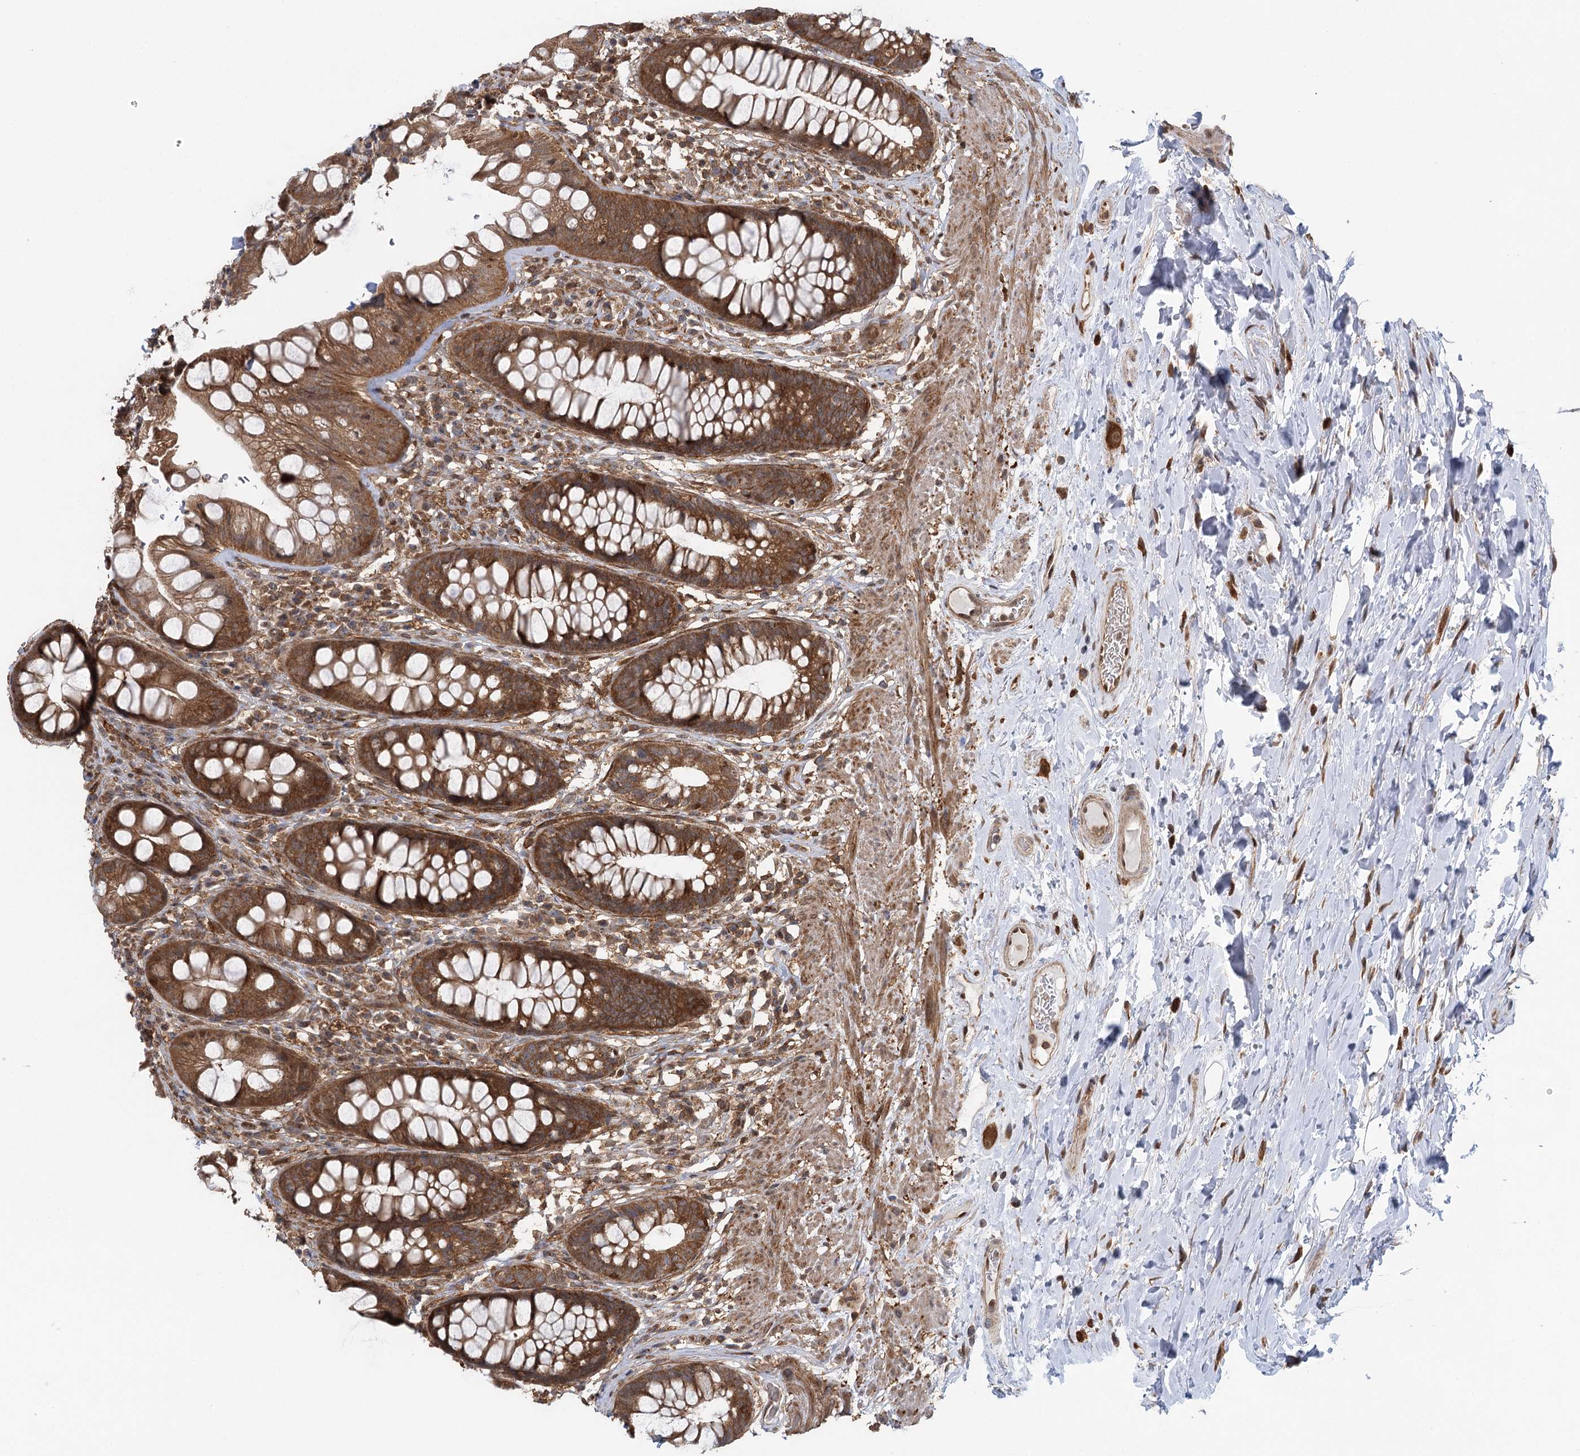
{"staining": {"intensity": "moderate", "quantity": ">75%", "location": "cytoplasmic/membranous"}, "tissue": "rectum", "cell_type": "Glandular cells", "image_type": "normal", "snomed": [{"axis": "morphology", "description": "Normal tissue, NOS"}, {"axis": "topography", "description": "Rectum"}], "caption": "DAB immunohistochemical staining of unremarkable human rectum shows moderate cytoplasmic/membranous protein expression in approximately >75% of glandular cells. (DAB = brown stain, brightfield microscopy at high magnification).", "gene": "C12orf4", "patient": {"sex": "male", "age": 74}}